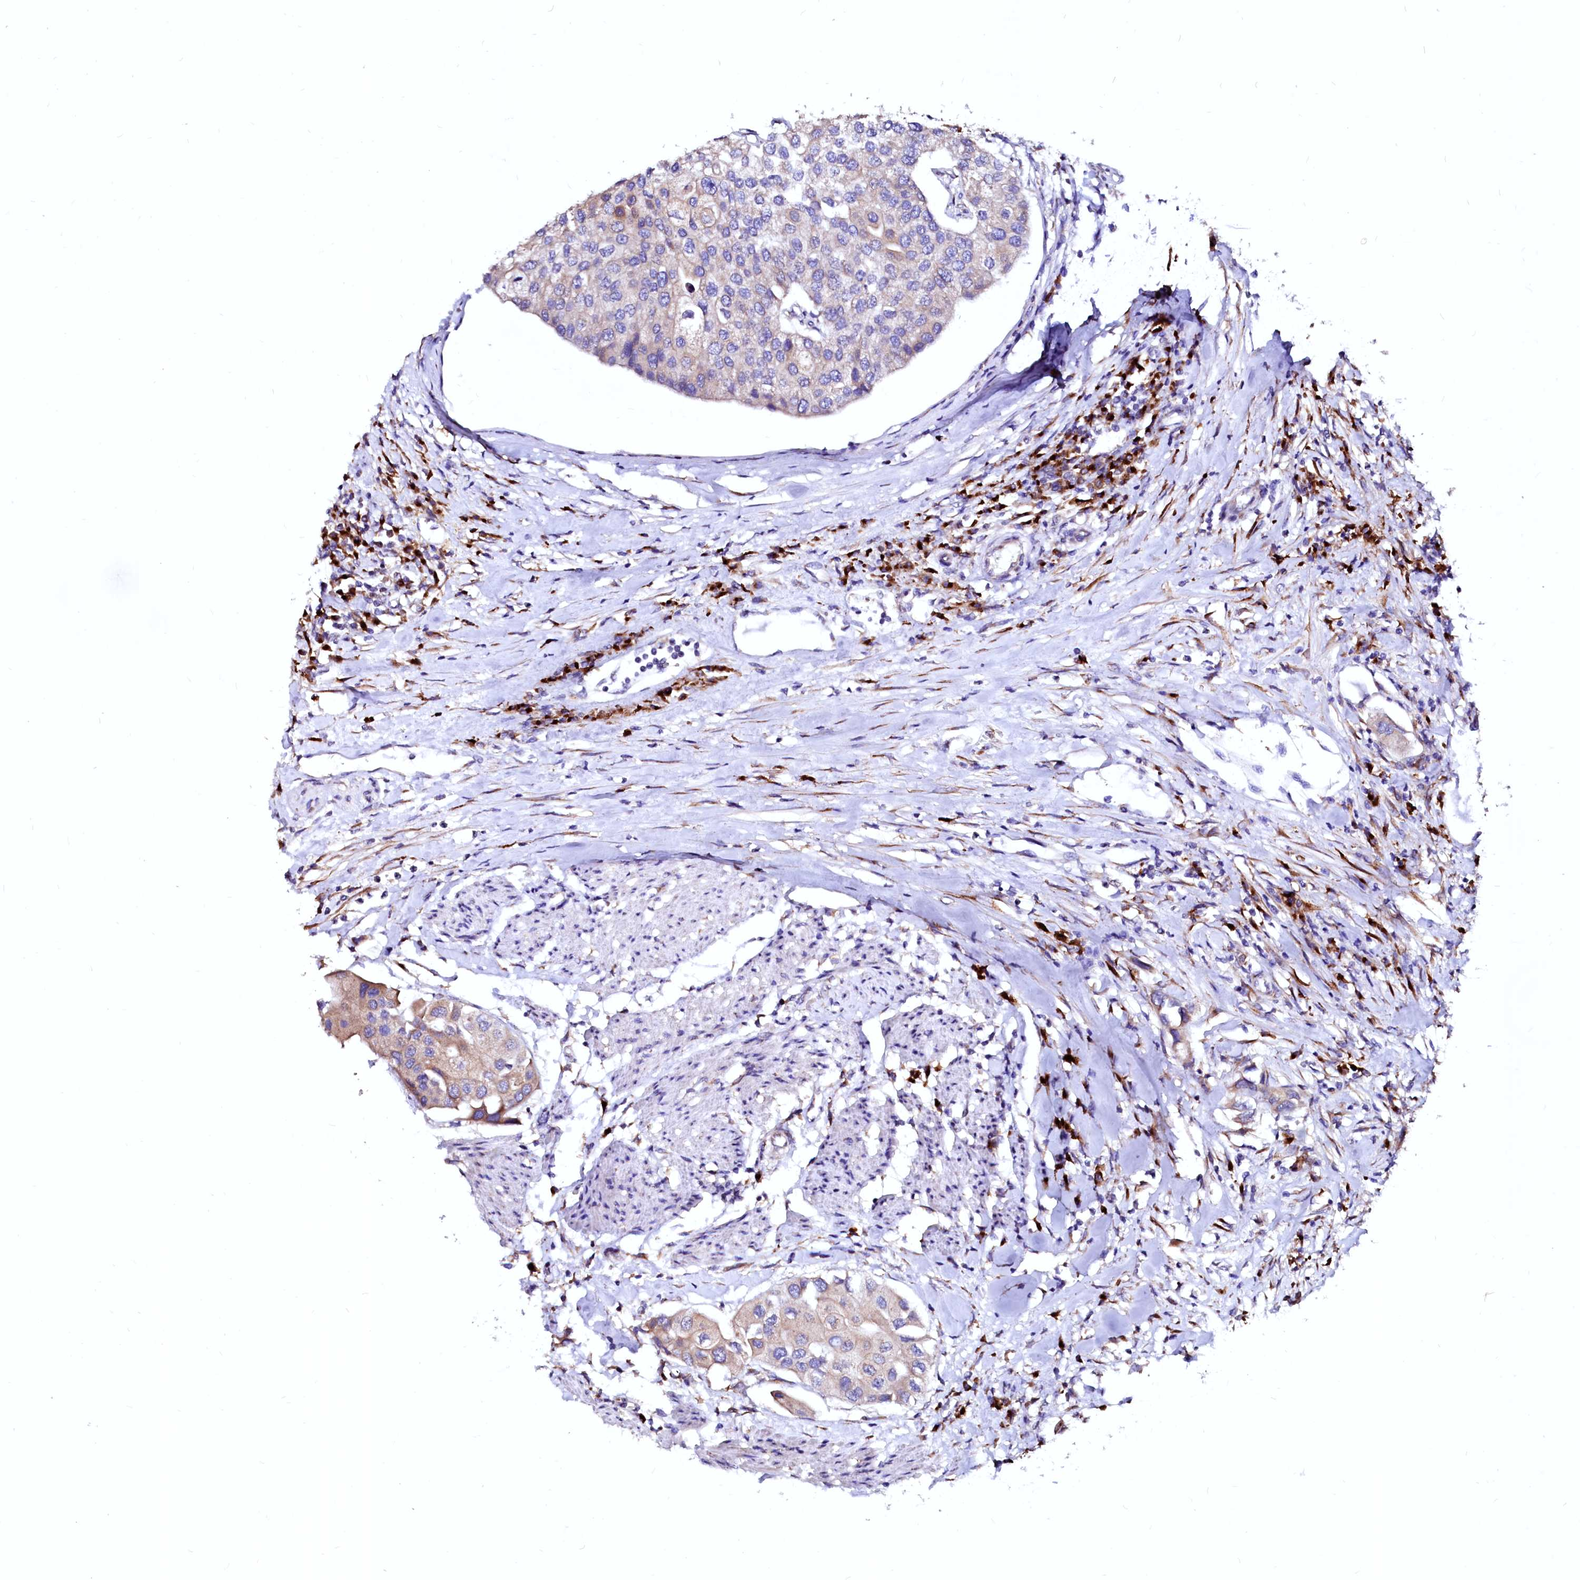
{"staining": {"intensity": "moderate", "quantity": "25%-75%", "location": "cytoplasmic/membranous"}, "tissue": "urothelial cancer", "cell_type": "Tumor cells", "image_type": "cancer", "snomed": [{"axis": "morphology", "description": "Urothelial carcinoma, High grade"}, {"axis": "topography", "description": "Urinary bladder"}], "caption": "Urothelial cancer tissue demonstrates moderate cytoplasmic/membranous expression in approximately 25%-75% of tumor cells, visualized by immunohistochemistry.", "gene": "LMAN1", "patient": {"sex": "male", "age": 64}}